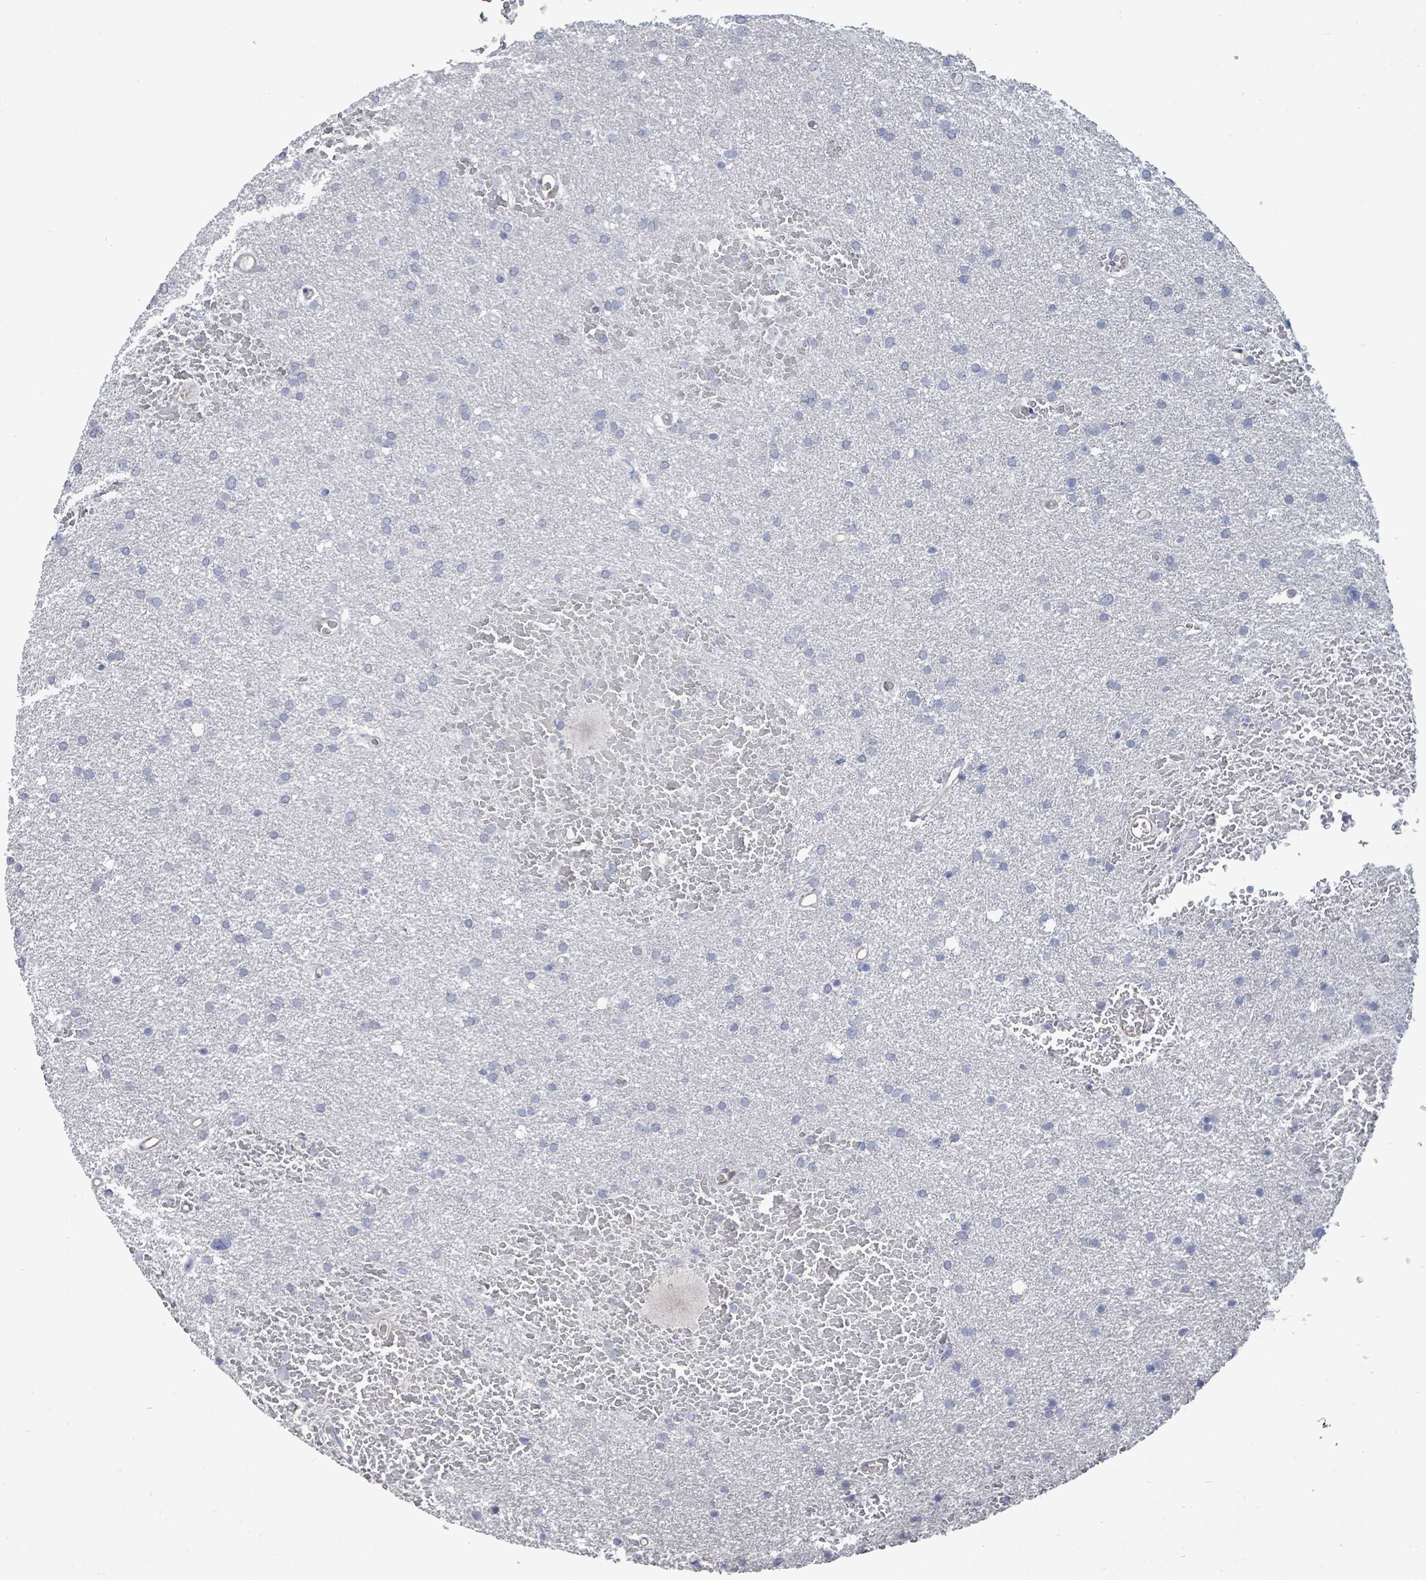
{"staining": {"intensity": "negative", "quantity": "none", "location": "none"}, "tissue": "glioma", "cell_type": "Tumor cells", "image_type": "cancer", "snomed": [{"axis": "morphology", "description": "Glioma, malignant, High grade"}, {"axis": "topography", "description": "Cerebral cortex"}], "caption": "Micrograph shows no protein staining in tumor cells of glioma tissue.", "gene": "CT45A5", "patient": {"sex": "female", "age": 36}}